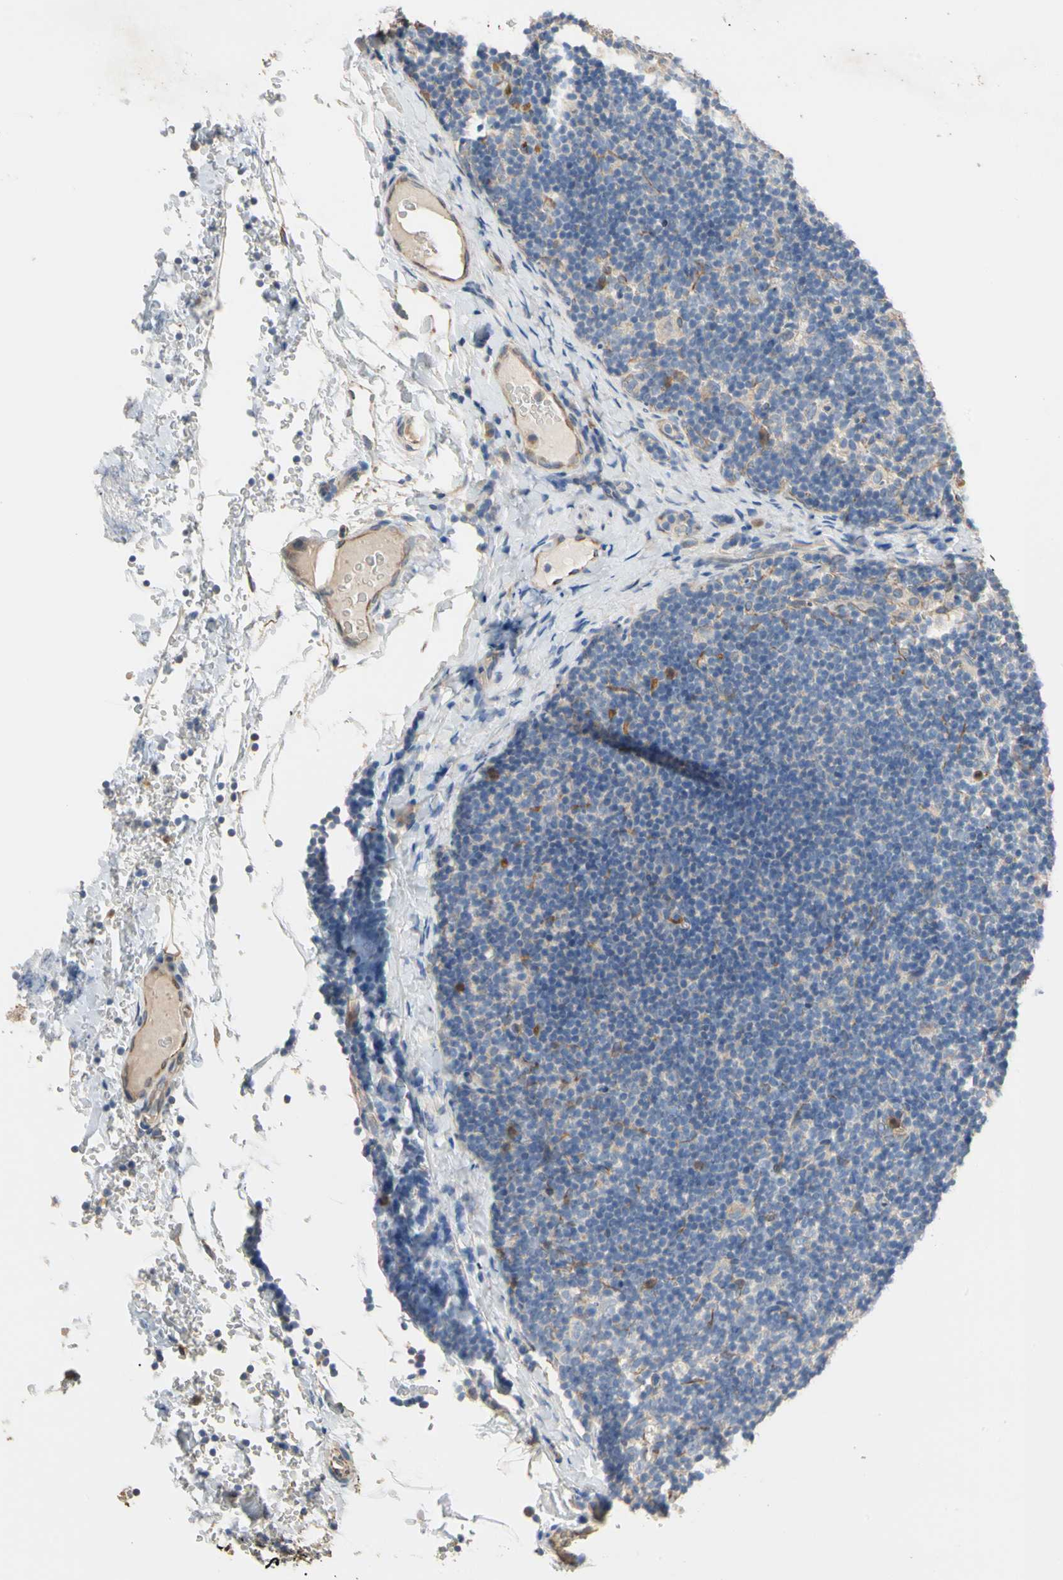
{"staining": {"intensity": "negative", "quantity": "none", "location": "none"}, "tissue": "lymph node", "cell_type": "Germinal center cells", "image_type": "normal", "snomed": [{"axis": "morphology", "description": "Normal tissue, NOS"}, {"axis": "topography", "description": "Lymph node"}], "caption": "DAB immunohistochemical staining of benign human lymph node demonstrates no significant positivity in germinal center cells.", "gene": "BBOX1", "patient": {"sex": "female", "age": 14}}